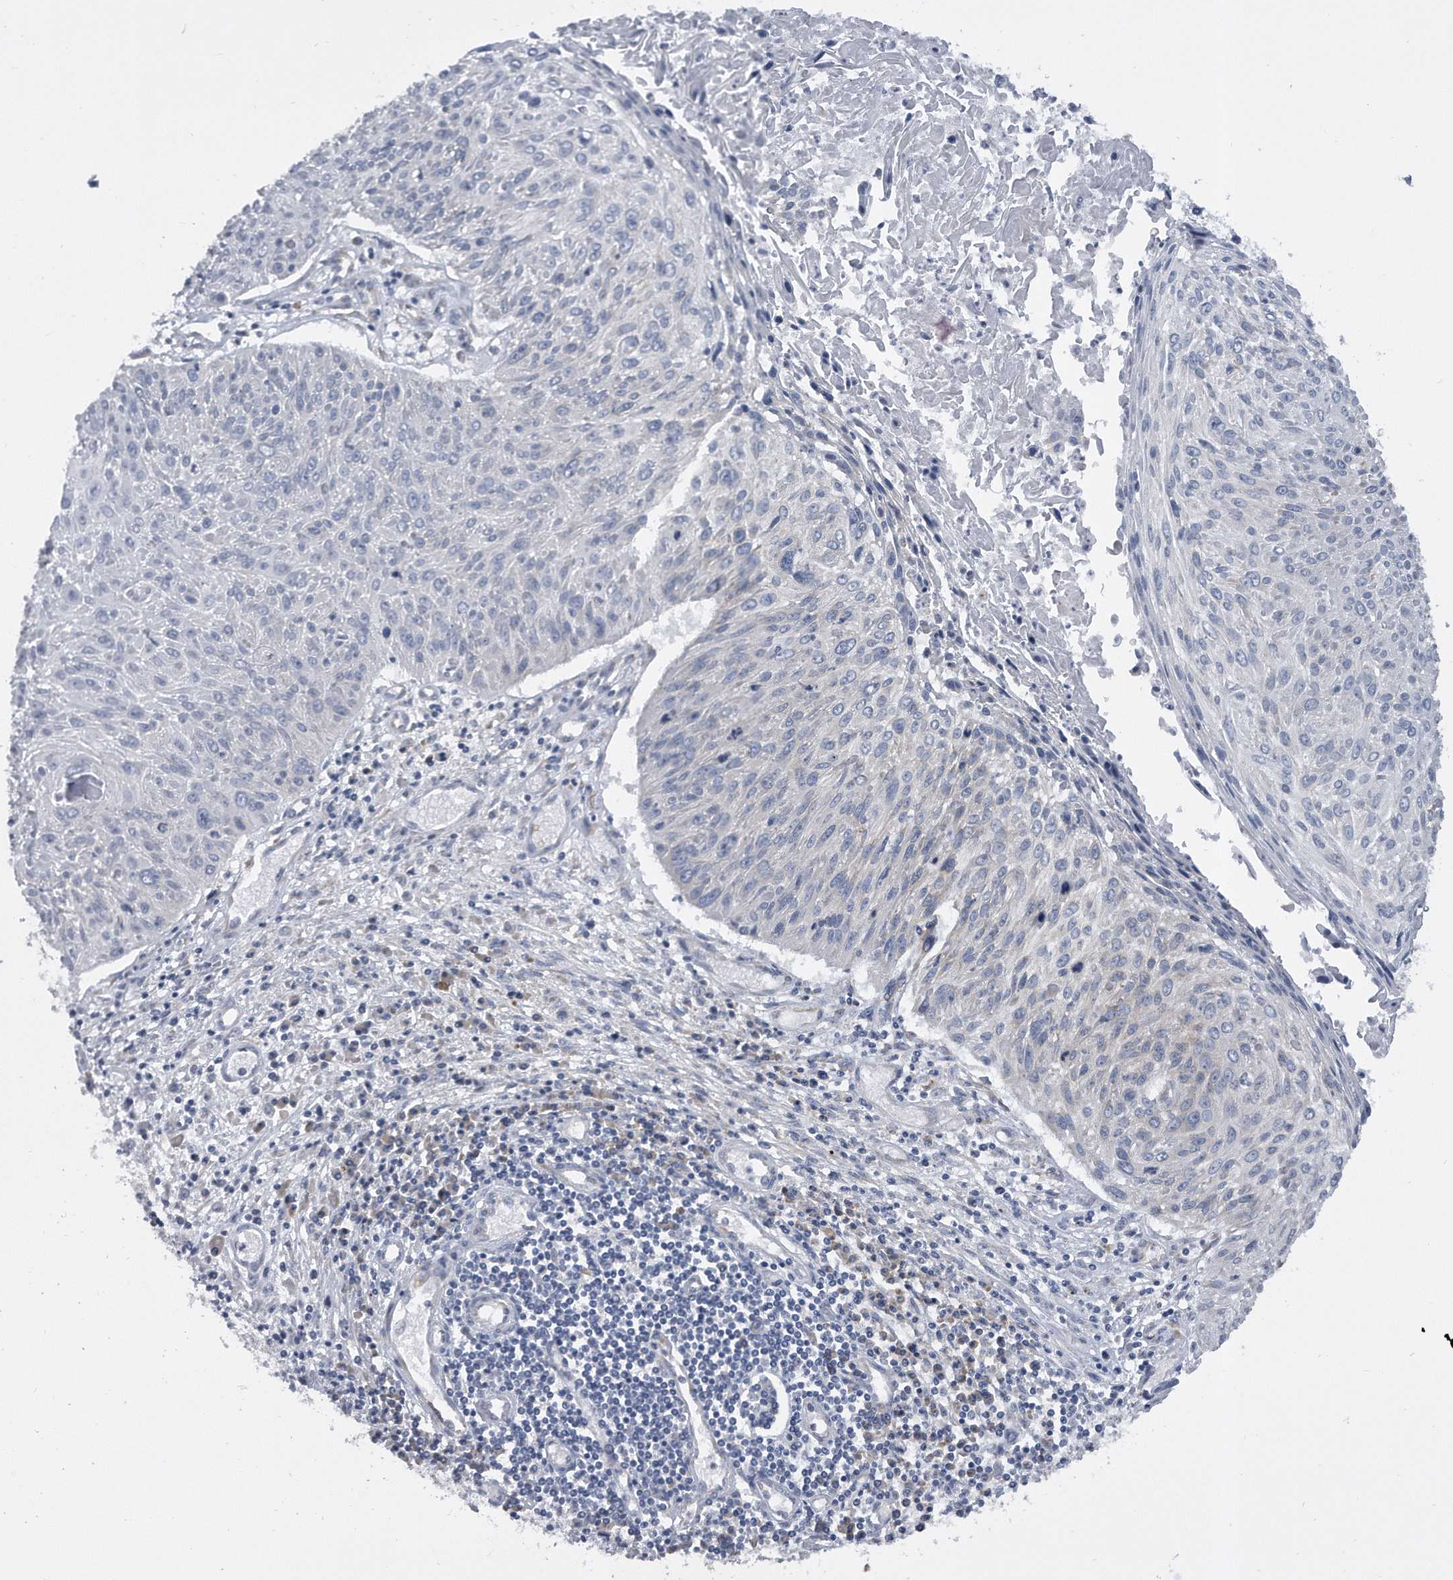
{"staining": {"intensity": "negative", "quantity": "none", "location": "none"}, "tissue": "cervical cancer", "cell_type": "Tumor cells", "image_type": "cancer", "snomed": [{"axis": "morphology", "description": "Squamous cell carcinoma, NOS"}, {"axis": "topography", "description": "Cervix"}], "caption": "There is no significant positivity in tumor cells of cervical cancer (squamous cell carcinoma). (Brightfield microscopy of DAB (3,3'-diaminobenzidine) immunohistochemistry at high magnification).", "gene": "CCDC47", "patient": {"sex": "female", "age": 51}}